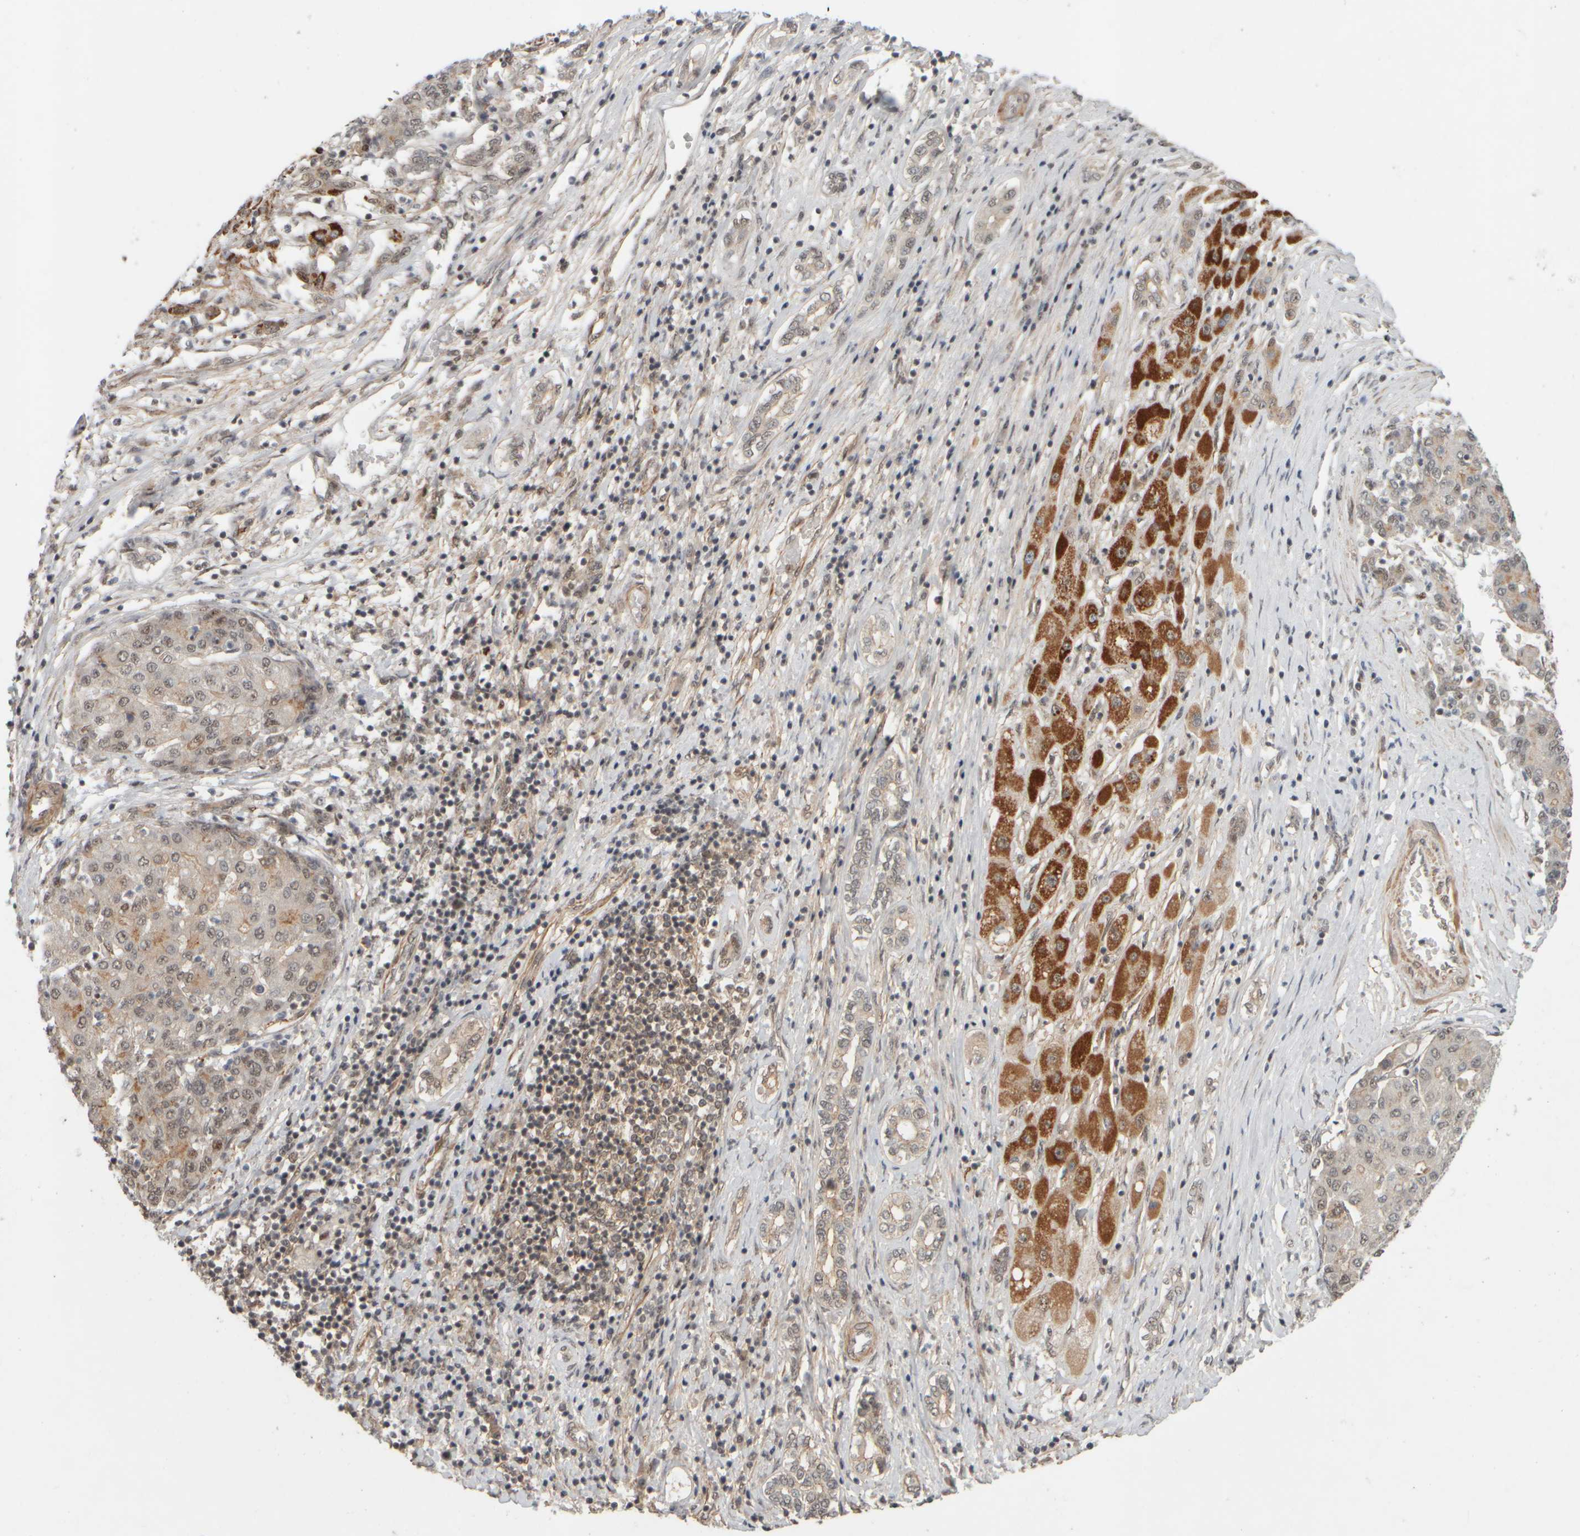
{"staining": {"intensity": "weak", "quantity": "<25%", "location": "cytoplasmic/membranous"}, "tissue": "liver cancer", "cell_type": "Tumor cells", "image_type": "cancer", "snomed": [{"axis": "morphology", "description": "Carcinoma, Hepatocellular, NOS"}, {"axis": "topography", "description": "Liver"}], "caption": "Tumor cells show no significant expression in hepatocellular carcinoma (liver).", "gene": "SYNRG", "patient": {"sex": "male", "age": 65}}